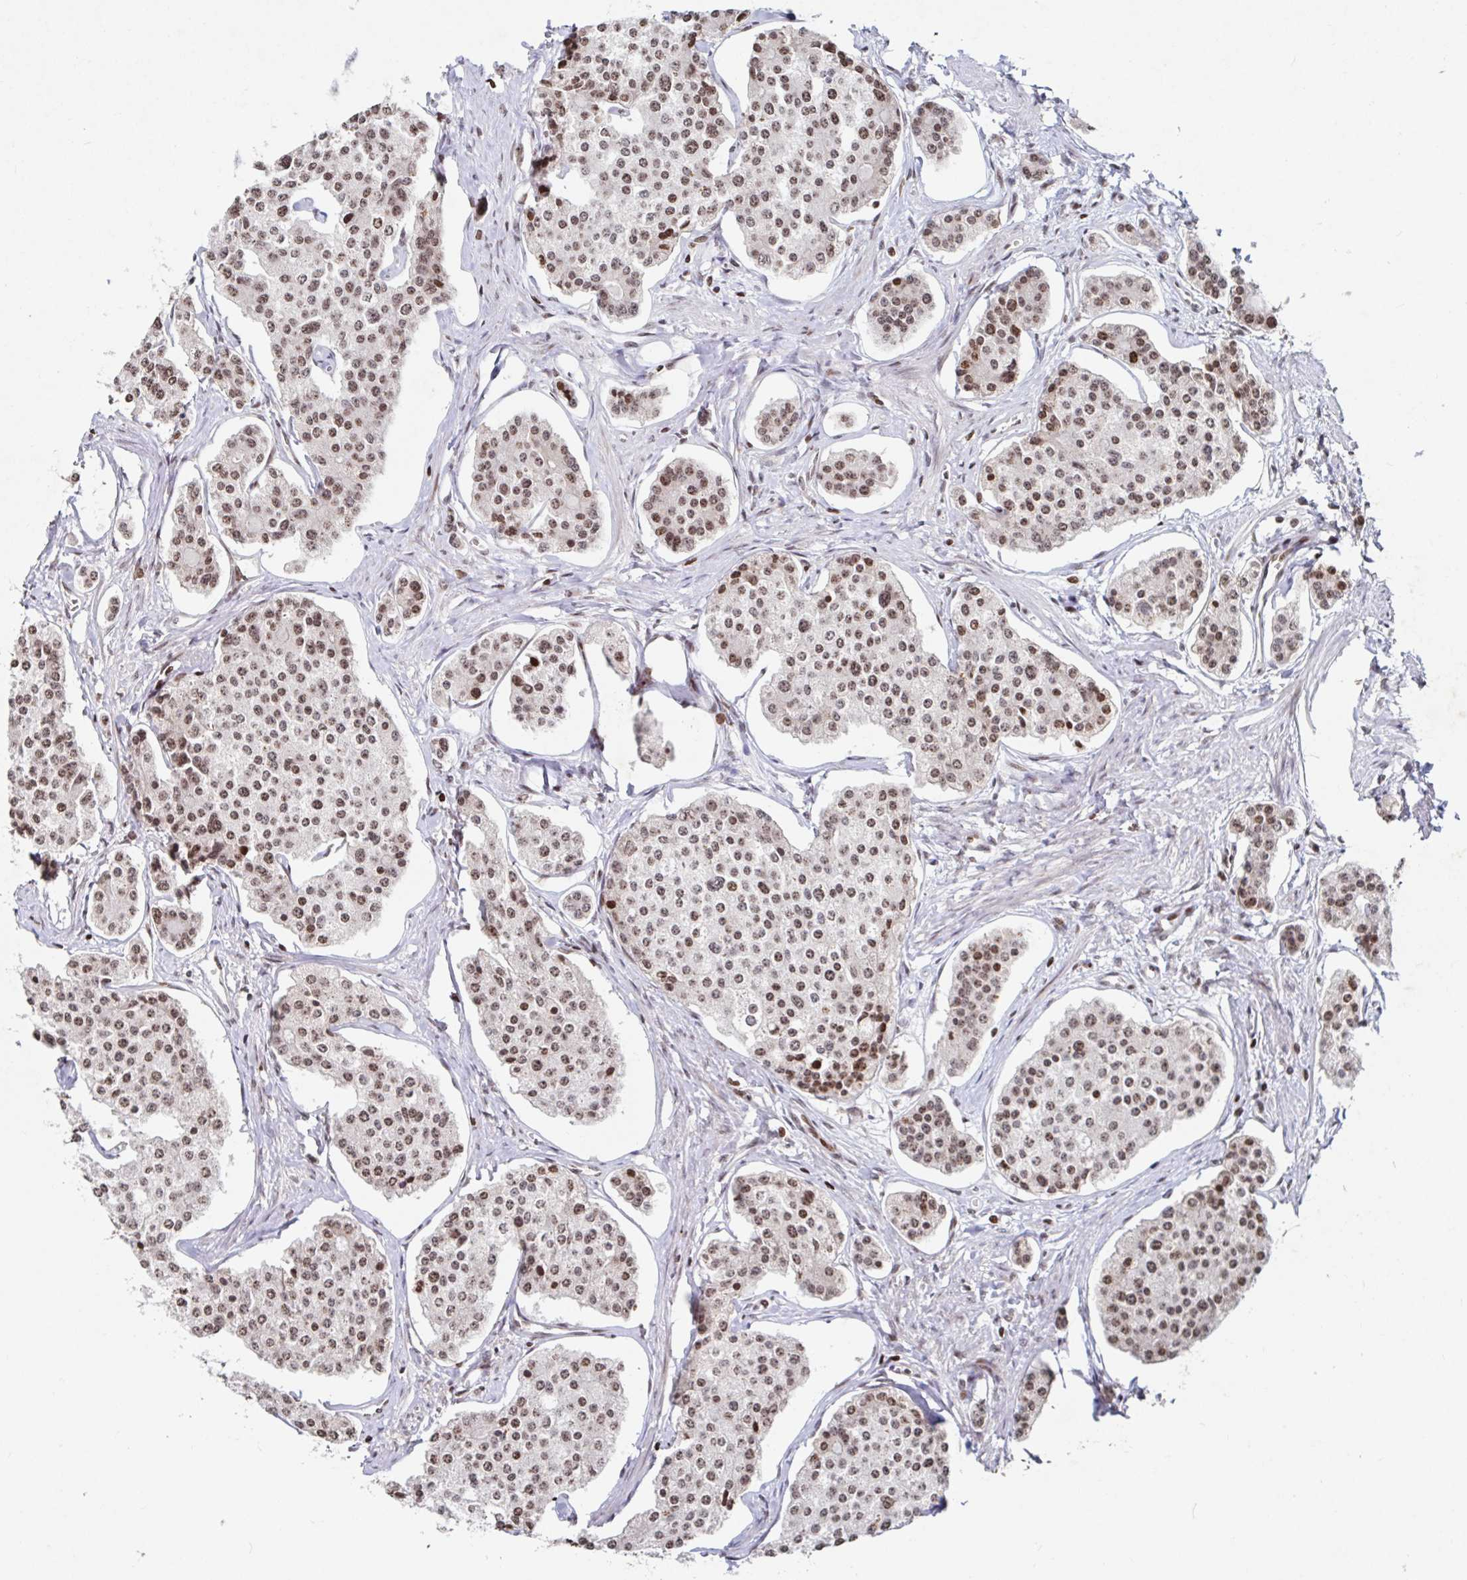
{"staining": {"intensity": "moderate", "quantity": ">75%", "location": "nuclear"}, "tissue": "carcinoid", "cell_type": "Tumor cells", "image_type": "cancer", "snomed": [{"axis": "morphology", "description": "Carcinoid, malignant, NOS"}, {"axis": "topography", "description": "Small intestine"}], "caption": "The immunohistochemical stain highlights moderate nuclear expression in tumor cells of carcinoid tissue. (DAB (3,3'-diaminobenzidine) = brown stain, brightfield microscopy at high magnification).", "gene": "C19orf53", "patient": {"sex": "female", "age": 65}}